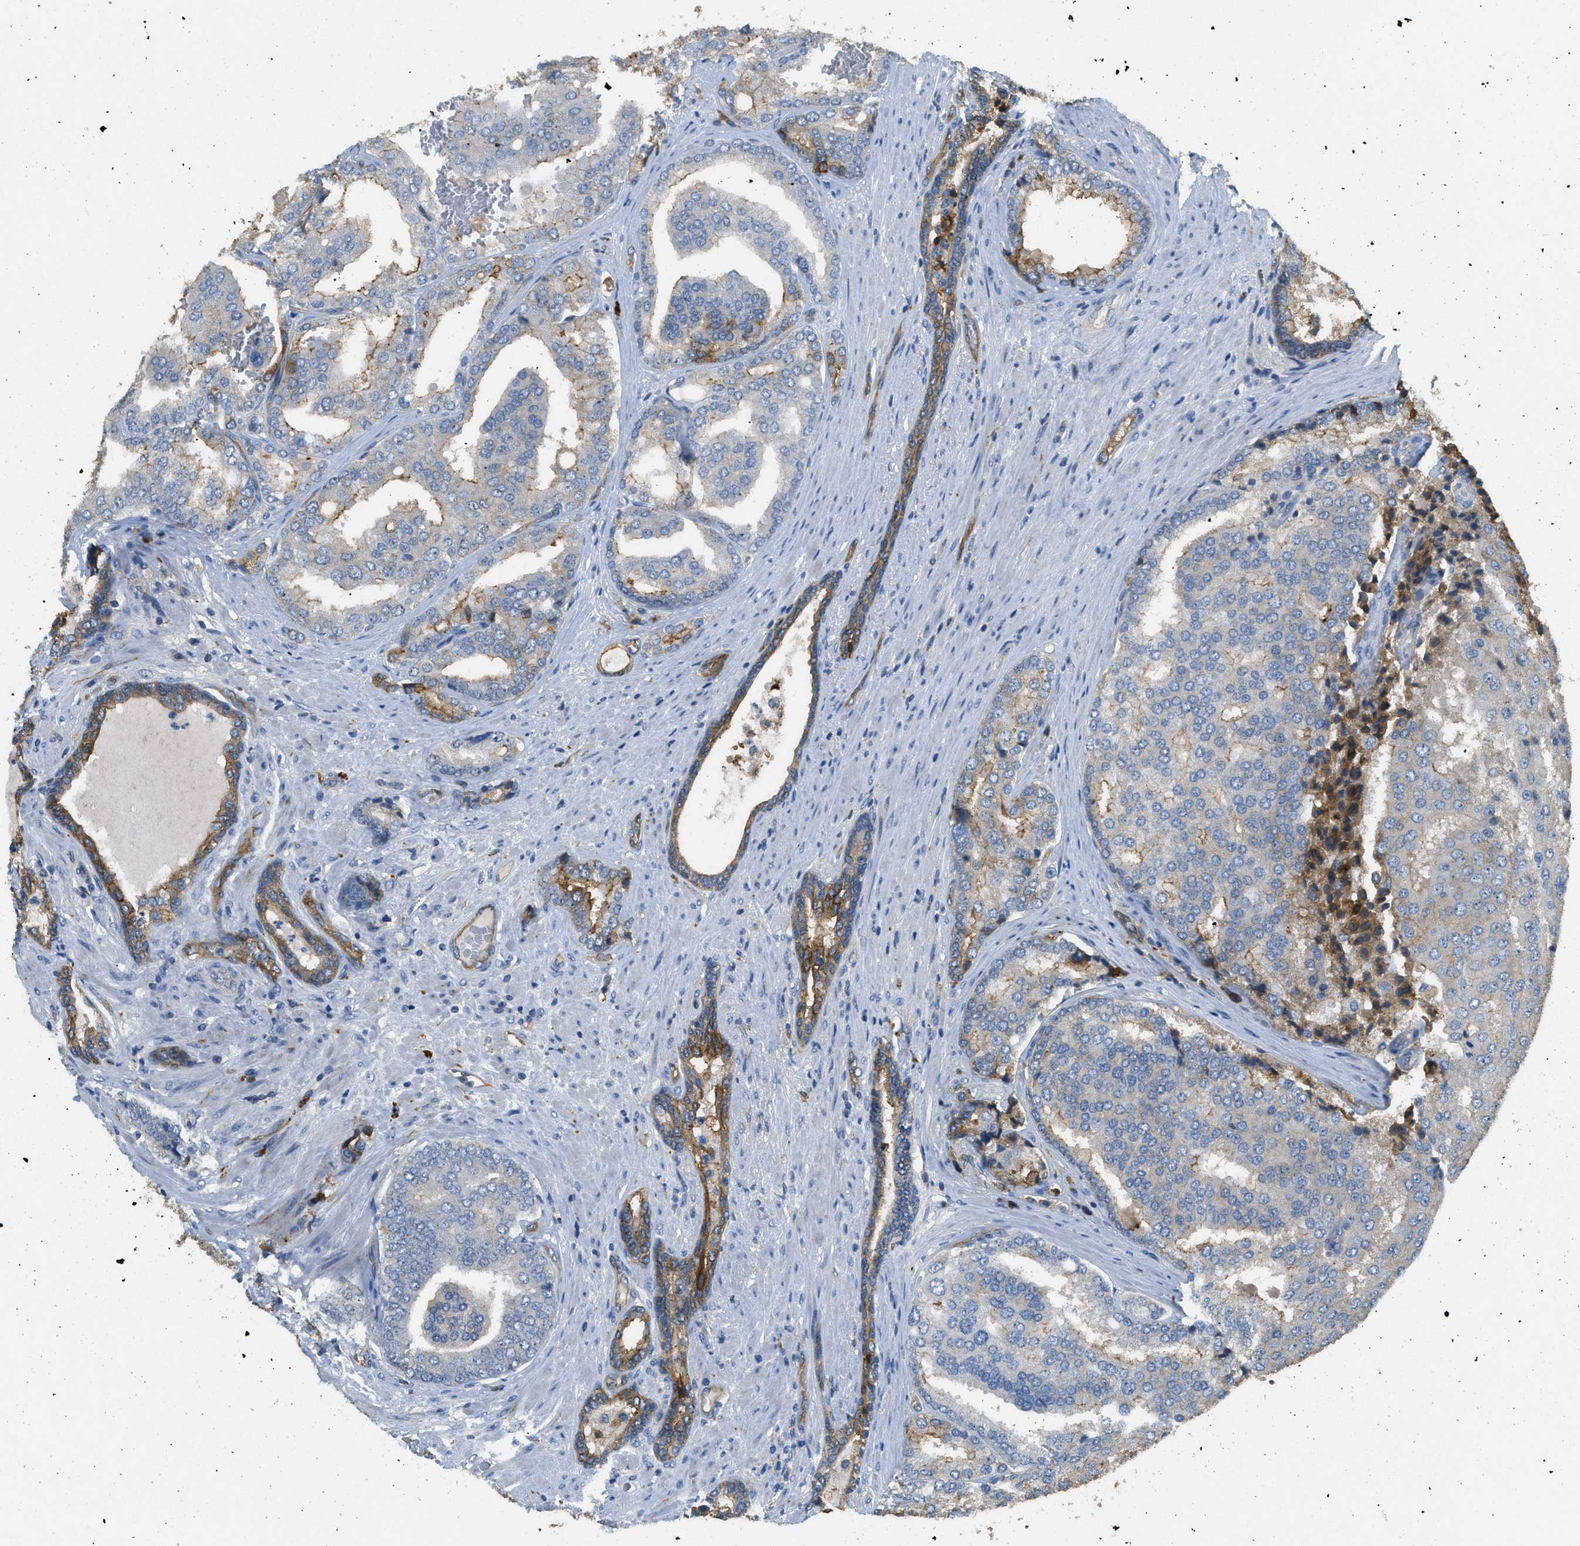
{"staining": {"intensity": "moderate", "quantity": "<25%", "location": "cytoplasmic/membranous"}, "tissue": "prostate cancer", "cell_type": "Tumor cells", "image_type": "cancer", "snomed": [{"axis": "morphology", "description": "Adenocarcinoma, High grade"}, {"axis": "topography", "description": "Prostate"}], "caption": "This is an image of IHC staining of high-grade adenocarcinoma (prostate), which shows moderate expression in the cytoplasmic/membranous of tumor cells.", "gene": "OSMR", "patient": {"sex": "male", "age": 50}}